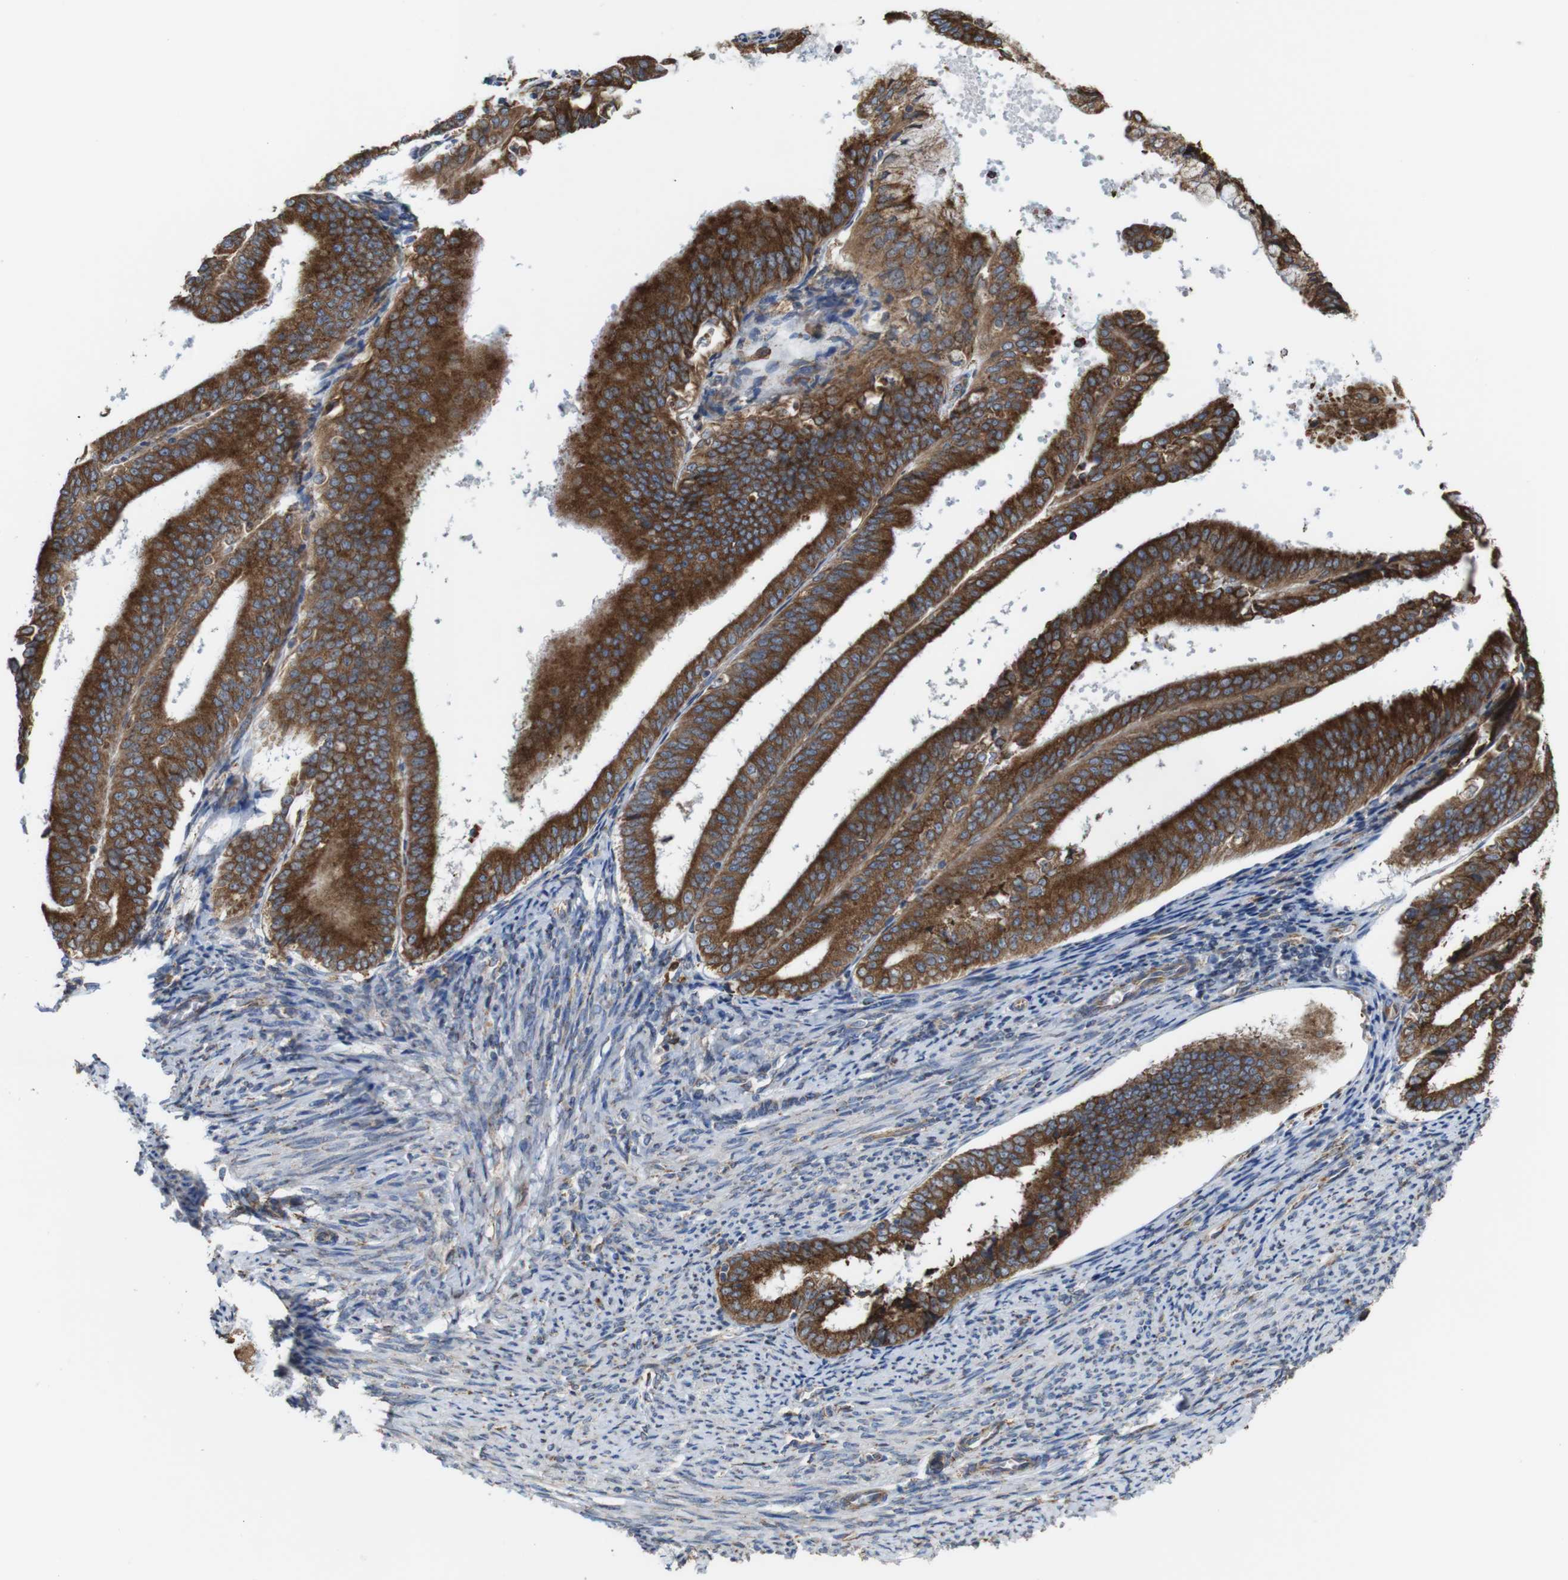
{"staining": {"intensity": "strong", "quantity": ">75%", "location": "cytoplasmic/membranous"}, "tissue": "endometrial cancer", "cell_type": "Tumor cells", "image_type": "cancer", "snomed": [{"axis": "morphology", "description": "Adenocarcinoma, NOS"}, {"axis": "topography", "description": "Endometrium"}], "caption": "The photomicrograph displays immunohistochemical staining of endometrial cancer (adenocarcinoma). There is strong cytoplasmic/membranous expression is appreciated in about >75% of tumor cells.", "gene": "UGGT1", "patient": {"sex": "female", "age": 63}}